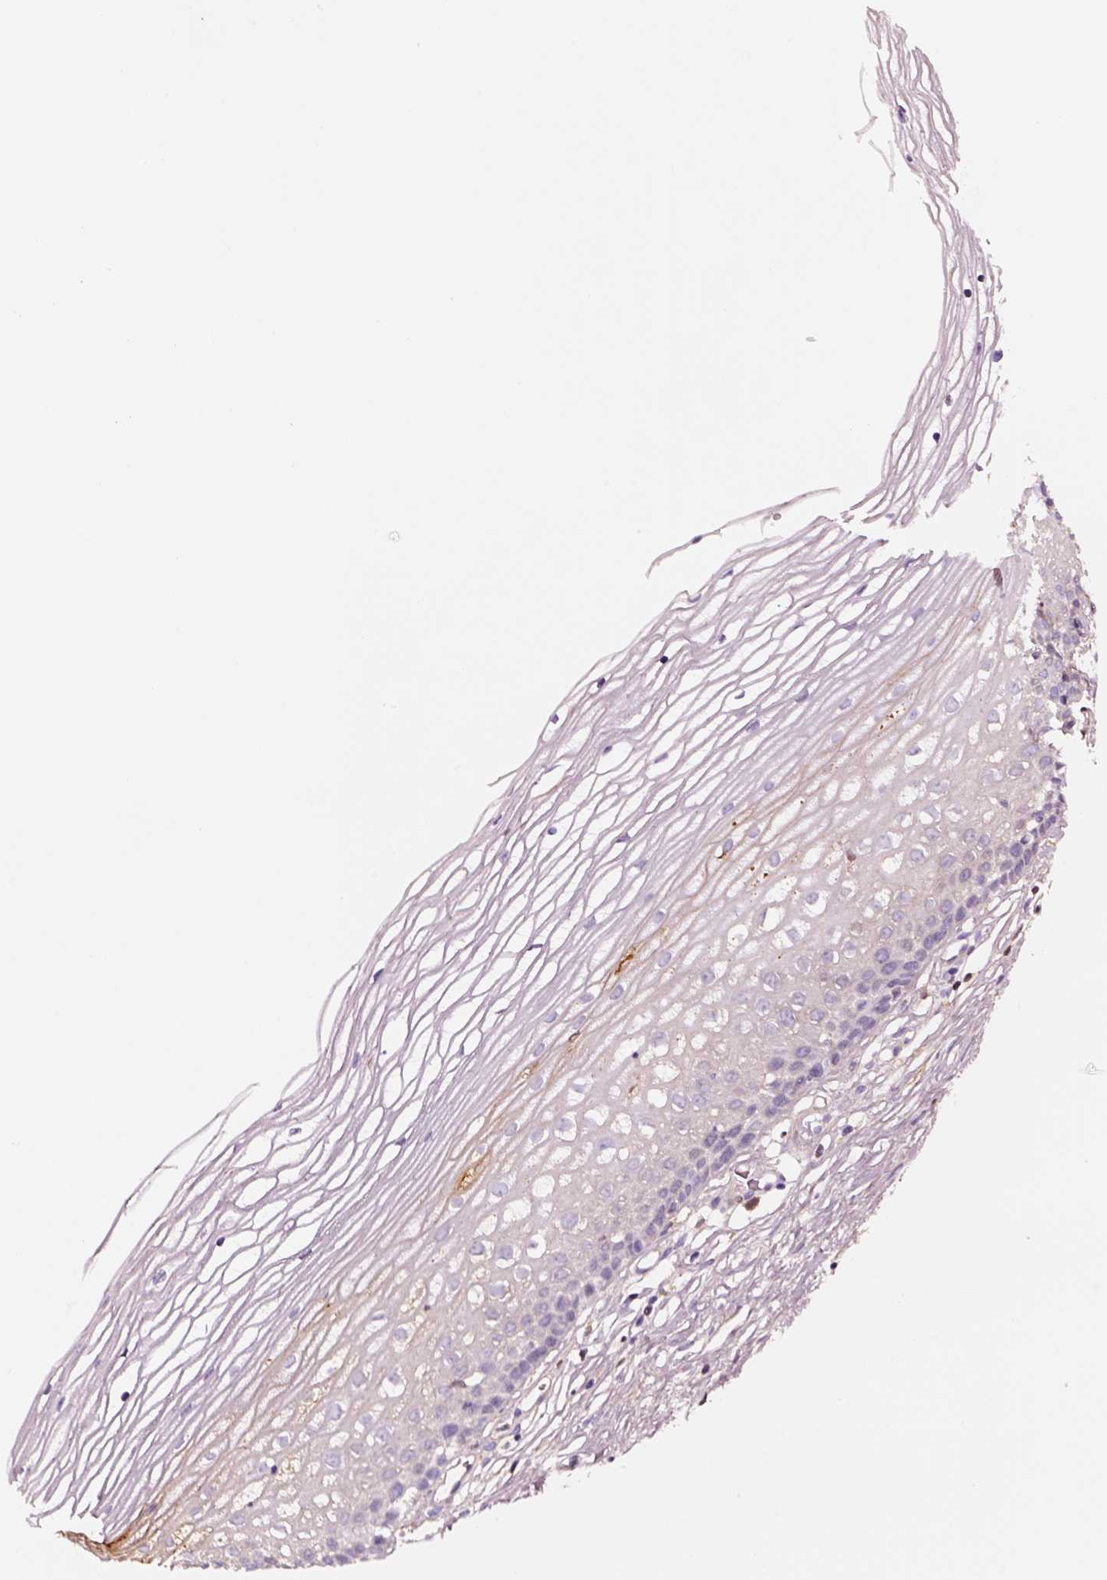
{"staining": {"intensity": "negative", "quantity": "none", "location": "none"}, "tissue": "cervix", "cell_type": "Glandular cells", "image_type": "normal", "snomed": [{"axis": "morphology", "description": "Normal tissue, NOS"}, {"axis": "topography", "description": "Cervix"}], "caption": "The image shows no staining of glandular cells in unremarkable cervix.", "gene": "TF", "patient": {"sex": "female", "age": 40}}